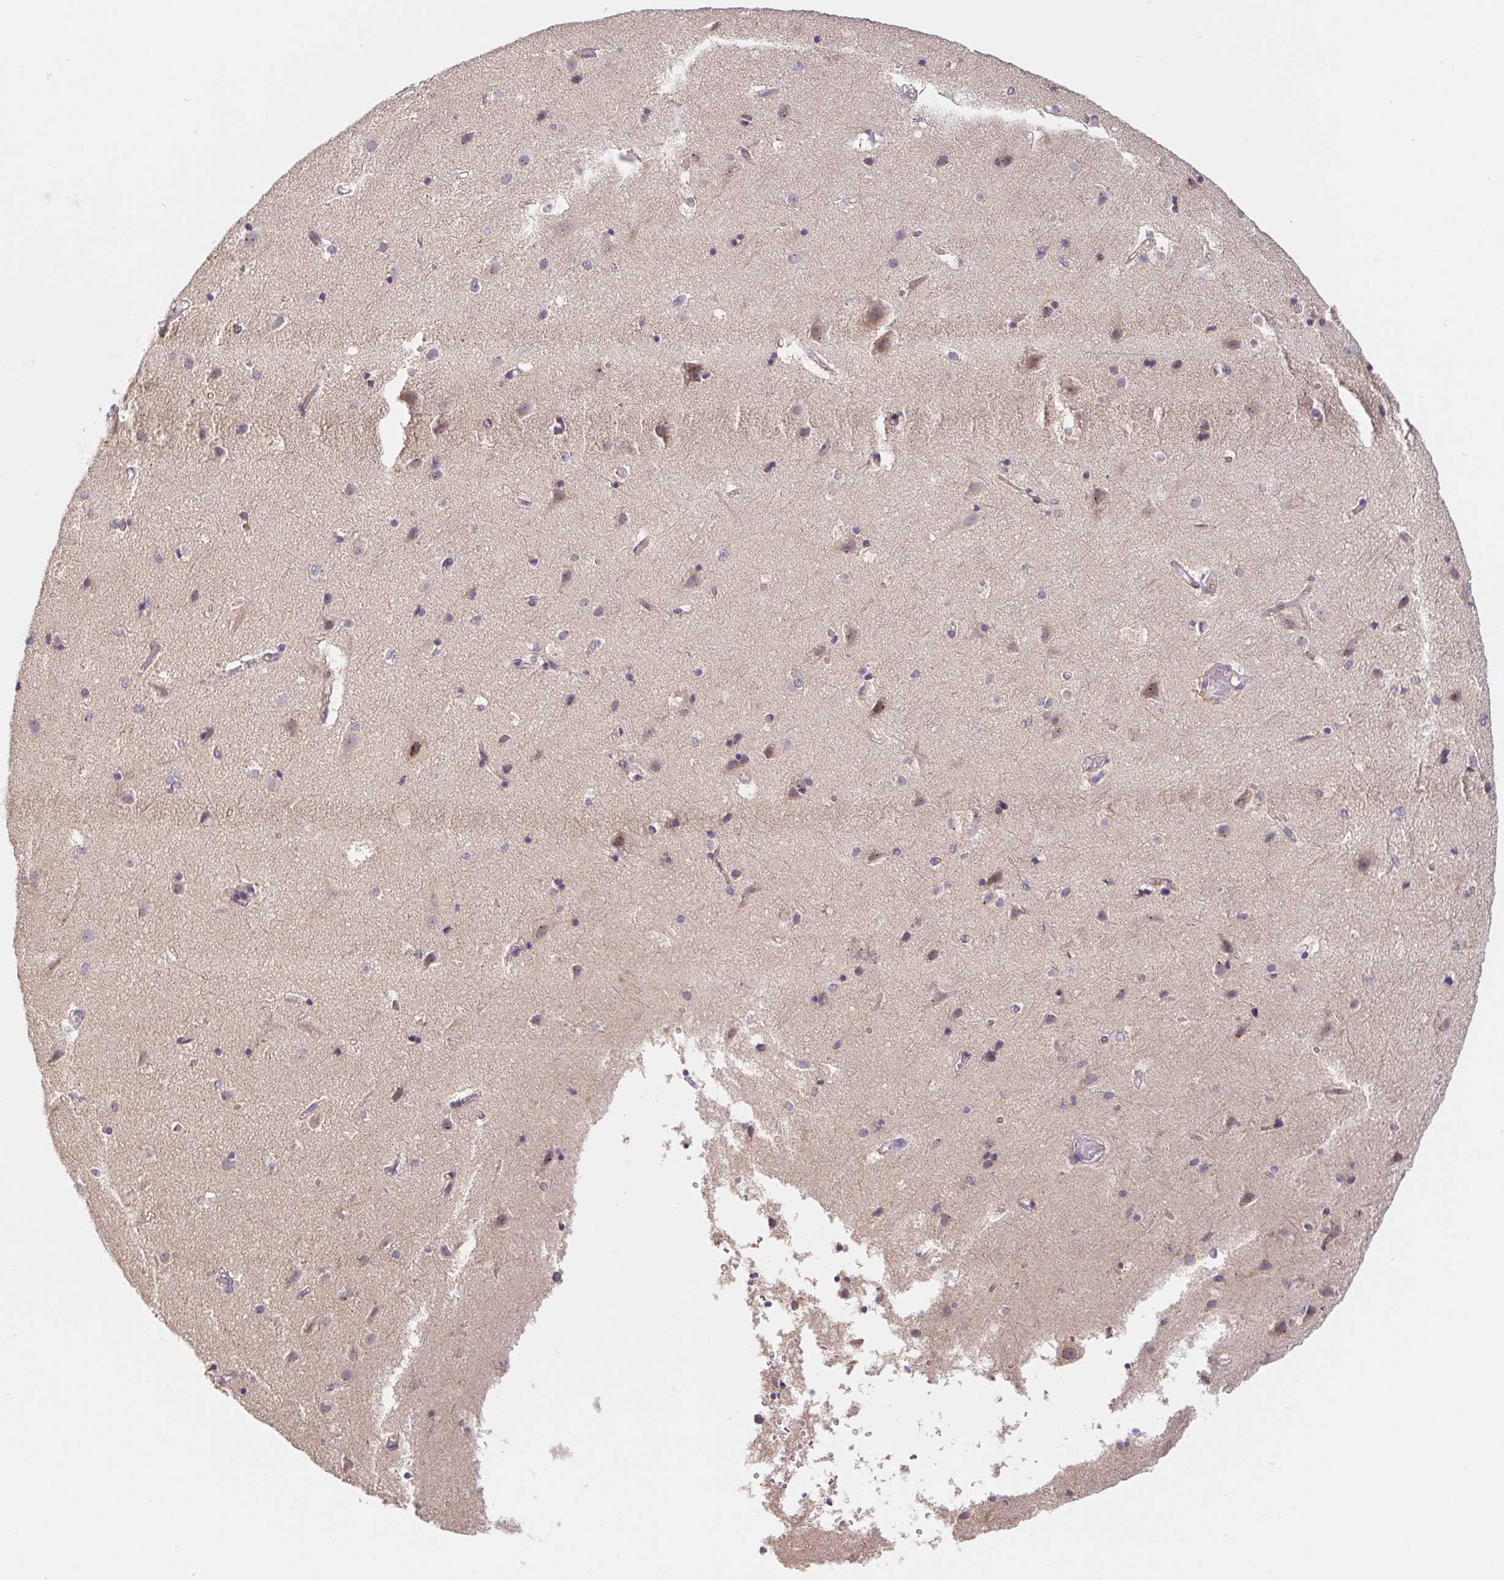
{"staining": {"intensity": "weak", "quantity": "<25%", "location": "cytoplasmic/membranous"}, "tissue": "cerebral cortex", "cell_type": "Endothelial cells", "image_type": "normal", "snomed": [{"axis": "morphology", "description": "Normal tissue, NOS"}, {"axis": "topography", "description": "Cerebral cortex"}], "caption": "This photomicrograph is of benign cerebral cortex stained with immunohistochemistry (IHC) to label a protein in brown with the nuclei are counter-stained blue. There is no staining in endothelial cells. Nuclei are stained in blue.", "gene": "EMC6", "patient": {"sex": "female", "age": 52}}